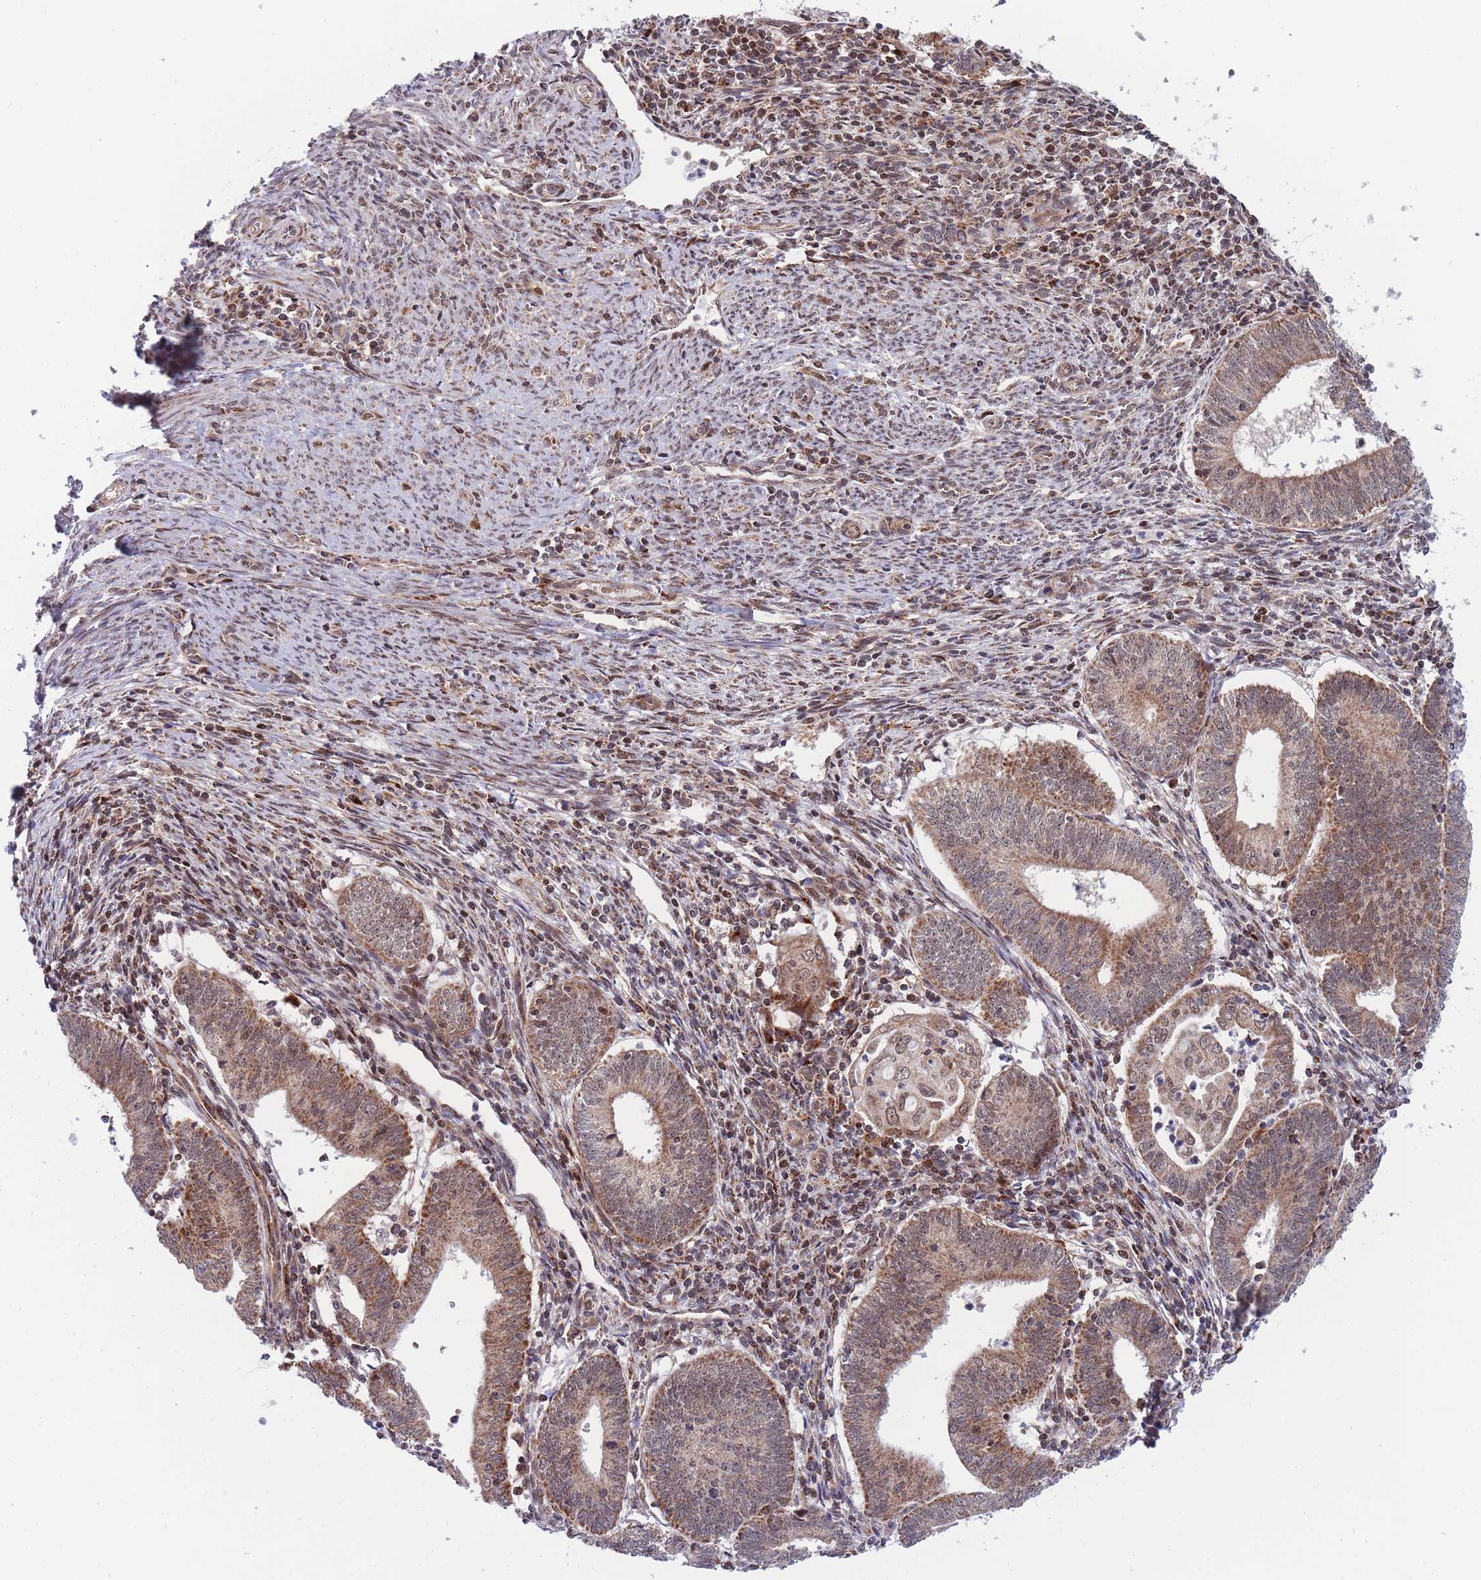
{"staining": {"intensity": "moderate", "quantity": ">75%", "location": "cytoplasmic/membranous,nuclear"}, "tissue": "endometrial cancer", "cell_type": "Tumor cells", "image_type": "cancer", "snomed": [{"axis": "morphology", "description": "Adenocarcinoma, NOS"}, {"axis": "topography", "description": "Endometrium"}], "caption": "Protein staining demonstrates moderate cytoplasmic/membranous and nuclear expression in about >75% of tumor cells in endometrial cancer.", "gene": "BOD1L1", "patient": {"sex": "female", "age": 60}}